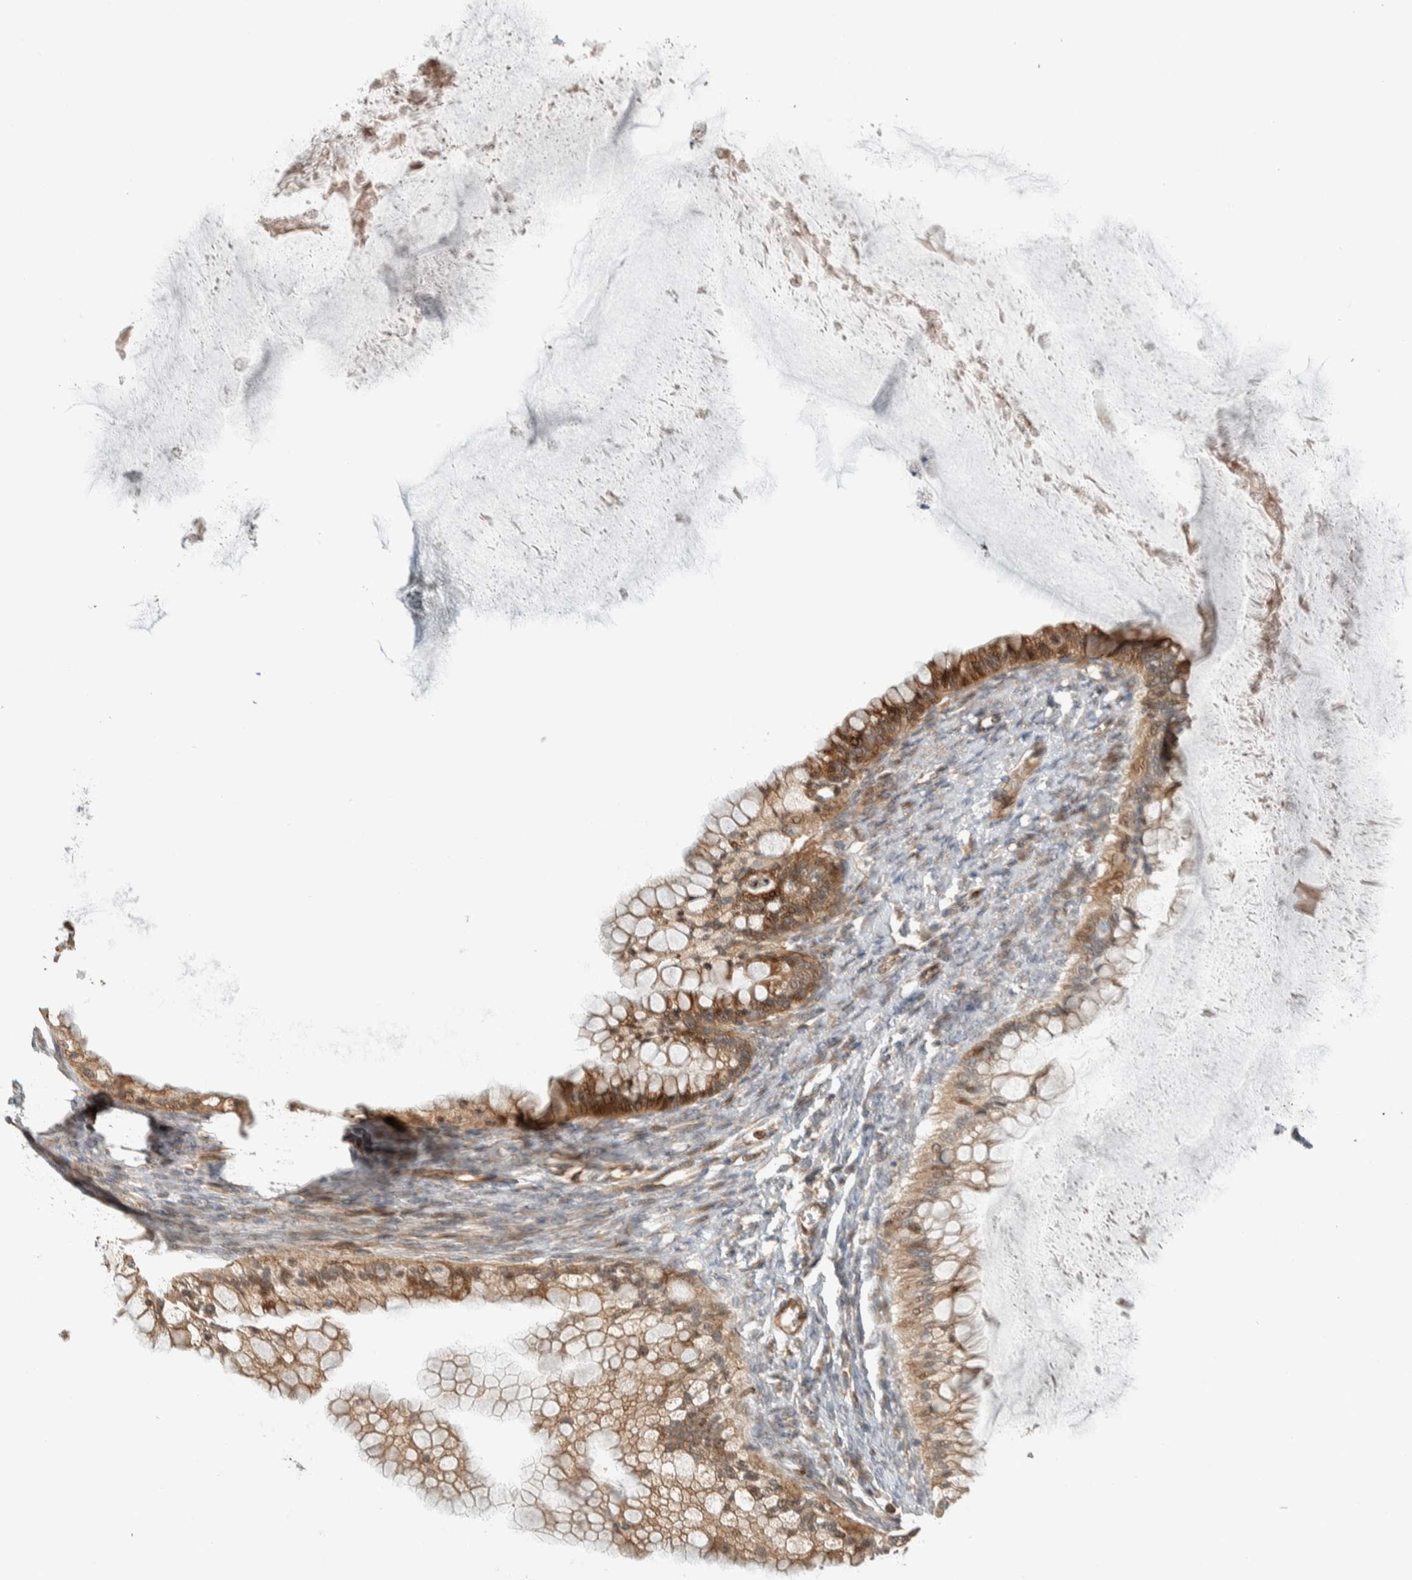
{"staining": {"intensity": "moderate", "quantity": ">75%", "location": "cytoplasmic/membranous"}, "tissue": "ovarian cancer", "cell_type": "Tumor cells", "image_type": "cancer", "snomed": [{"axis": "morphology", "description": "Cystadenocarcinoma, mucinous, NOS"}, {"axis": "topography", "description": "Ovary"}], "caption": "Moderate cytoplasmic/membranous protein expression is appreciated in approximately >75% of tumor cells in ovarian cancer (mucinous cystadenocarcinoma).", "gene": "VPS53", "patient": {"sex": "female", "age": 57}}